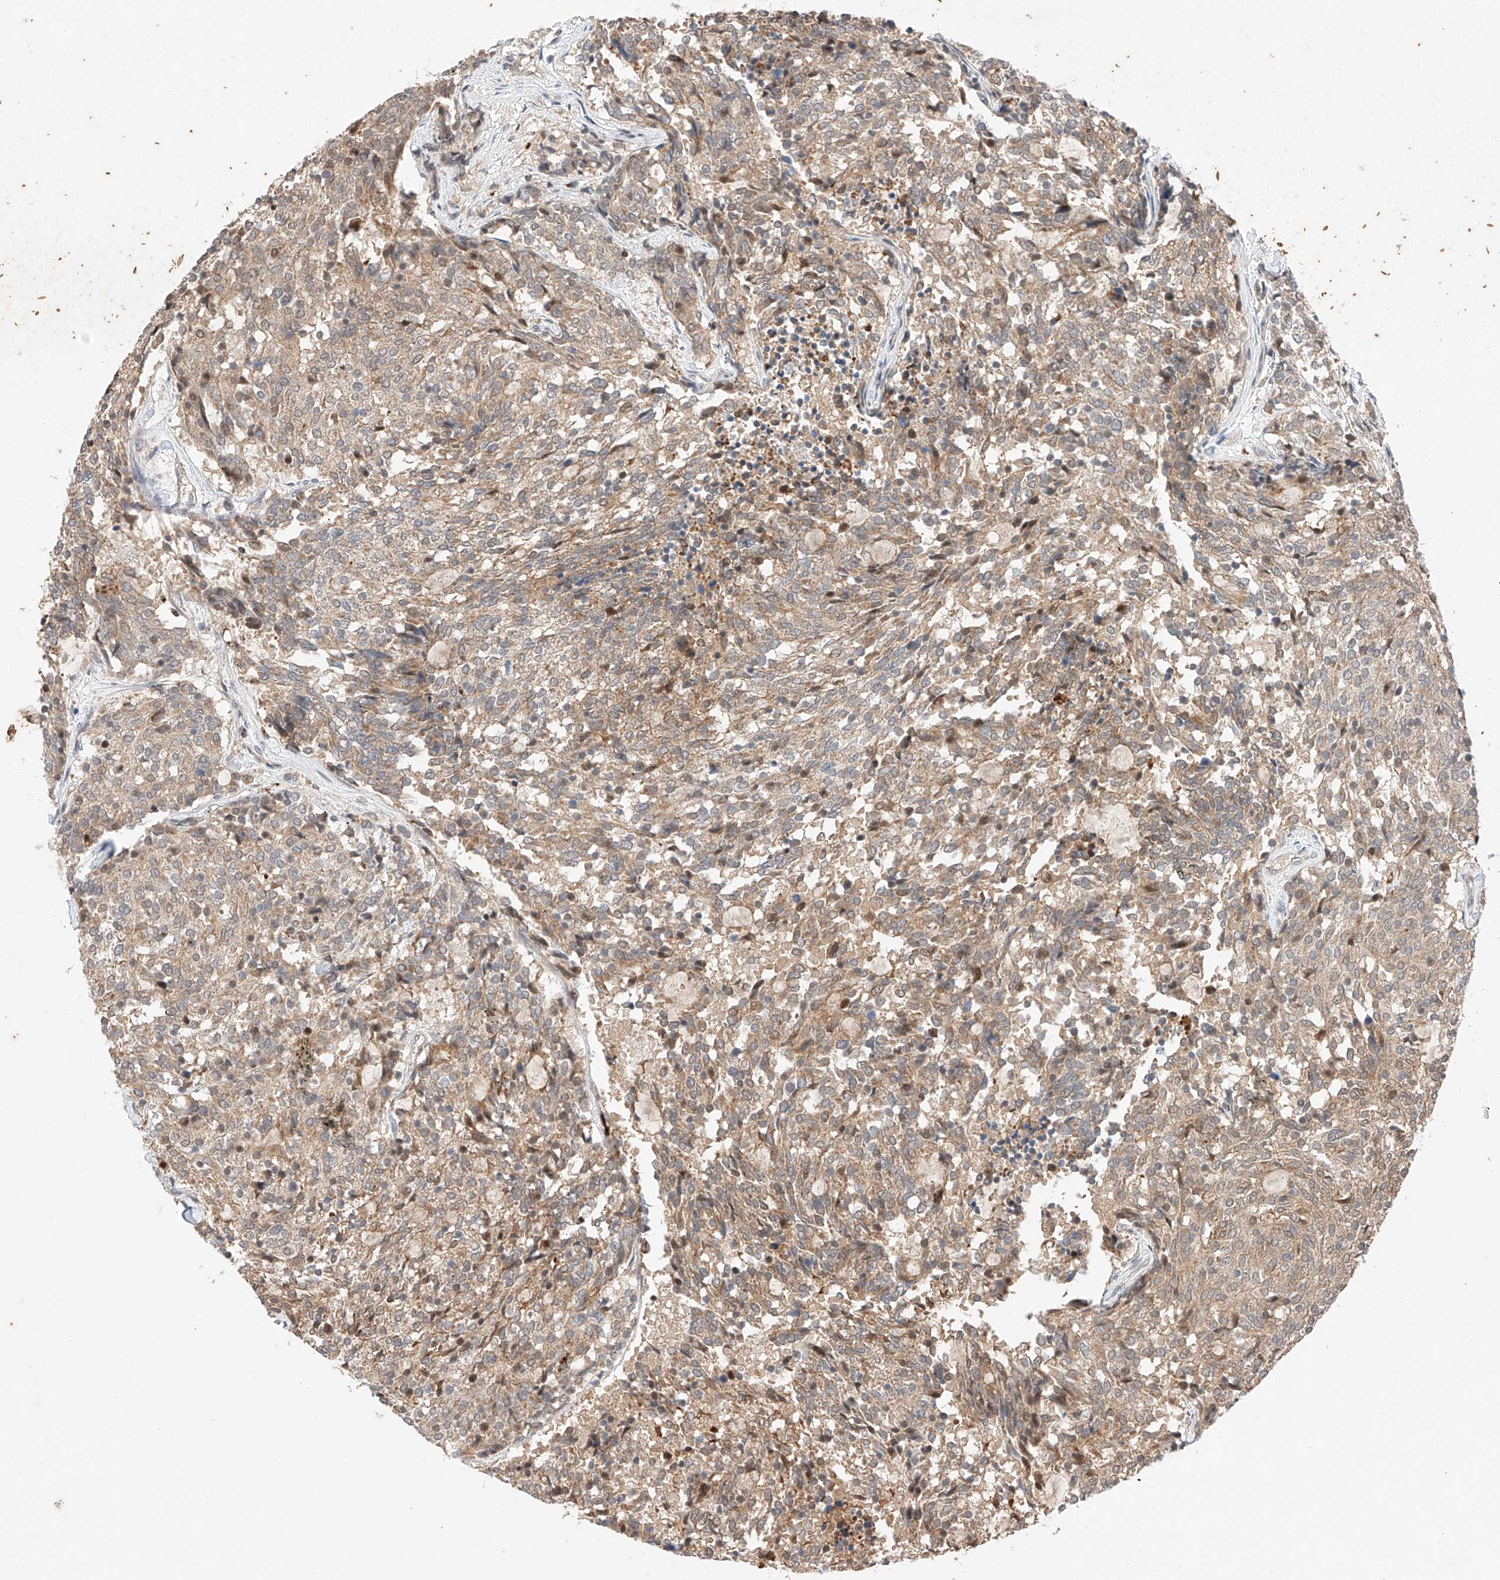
{"staining": {"intensity": "moderate", "quantity": ">75%", "location": "cytoplasmic/membranous"}, "tissue": "carcinoid", "cell_type": "Tumor cells", "image_type": "cancer", "snomed": [{"axis": "morphology", "description": "Carcinoid, malignant, NOS"}, {"axis": "topography", "description": "Pancreas"}], "caption": "An image of carcinoid (malignant) stained for a protein shows moderate cytoplasmic/membranous brown staining in tumor cells.", "gene": "GCNT1", "patient": {"sex": "female", "age": 54}}